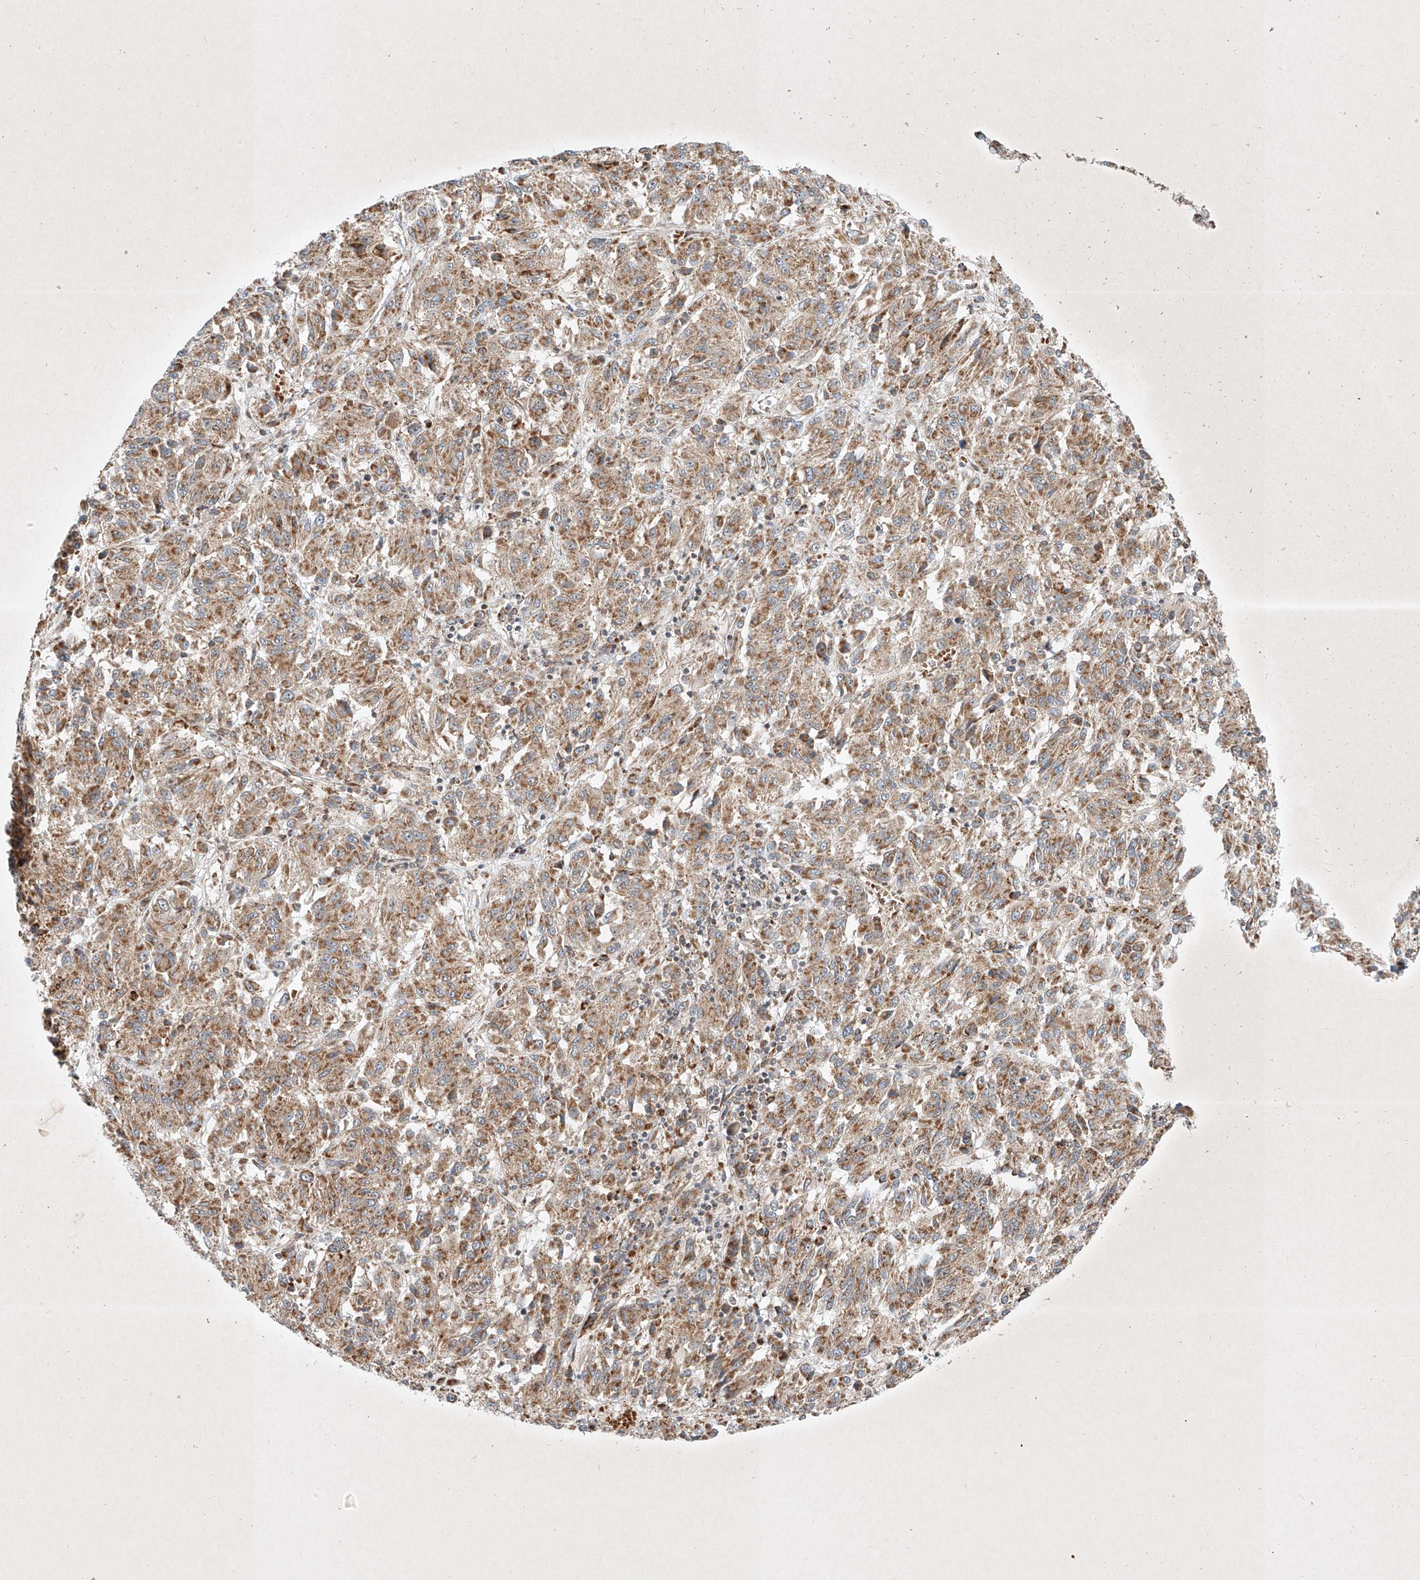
{"staining": {"intensity": "moderate", "quantity": ">75%", "location": "cytoplasmic/membranous"}, "tissue": "melanoma", "cell_type": "Tumor cells", "image_type": "cancer", "snomed": [{"axis": "morphology", "description": "Malignant melanoma, Metastatic site"}, {"axis": "topography", "description": "Lung"}], "caption": "Moderate cytoplasmic/membranous protein staining is appreciated in approximately >75% of tumor cells in melanoma.", "gene": "EPG5", "patient": {"sex": "male", "age": 64}}